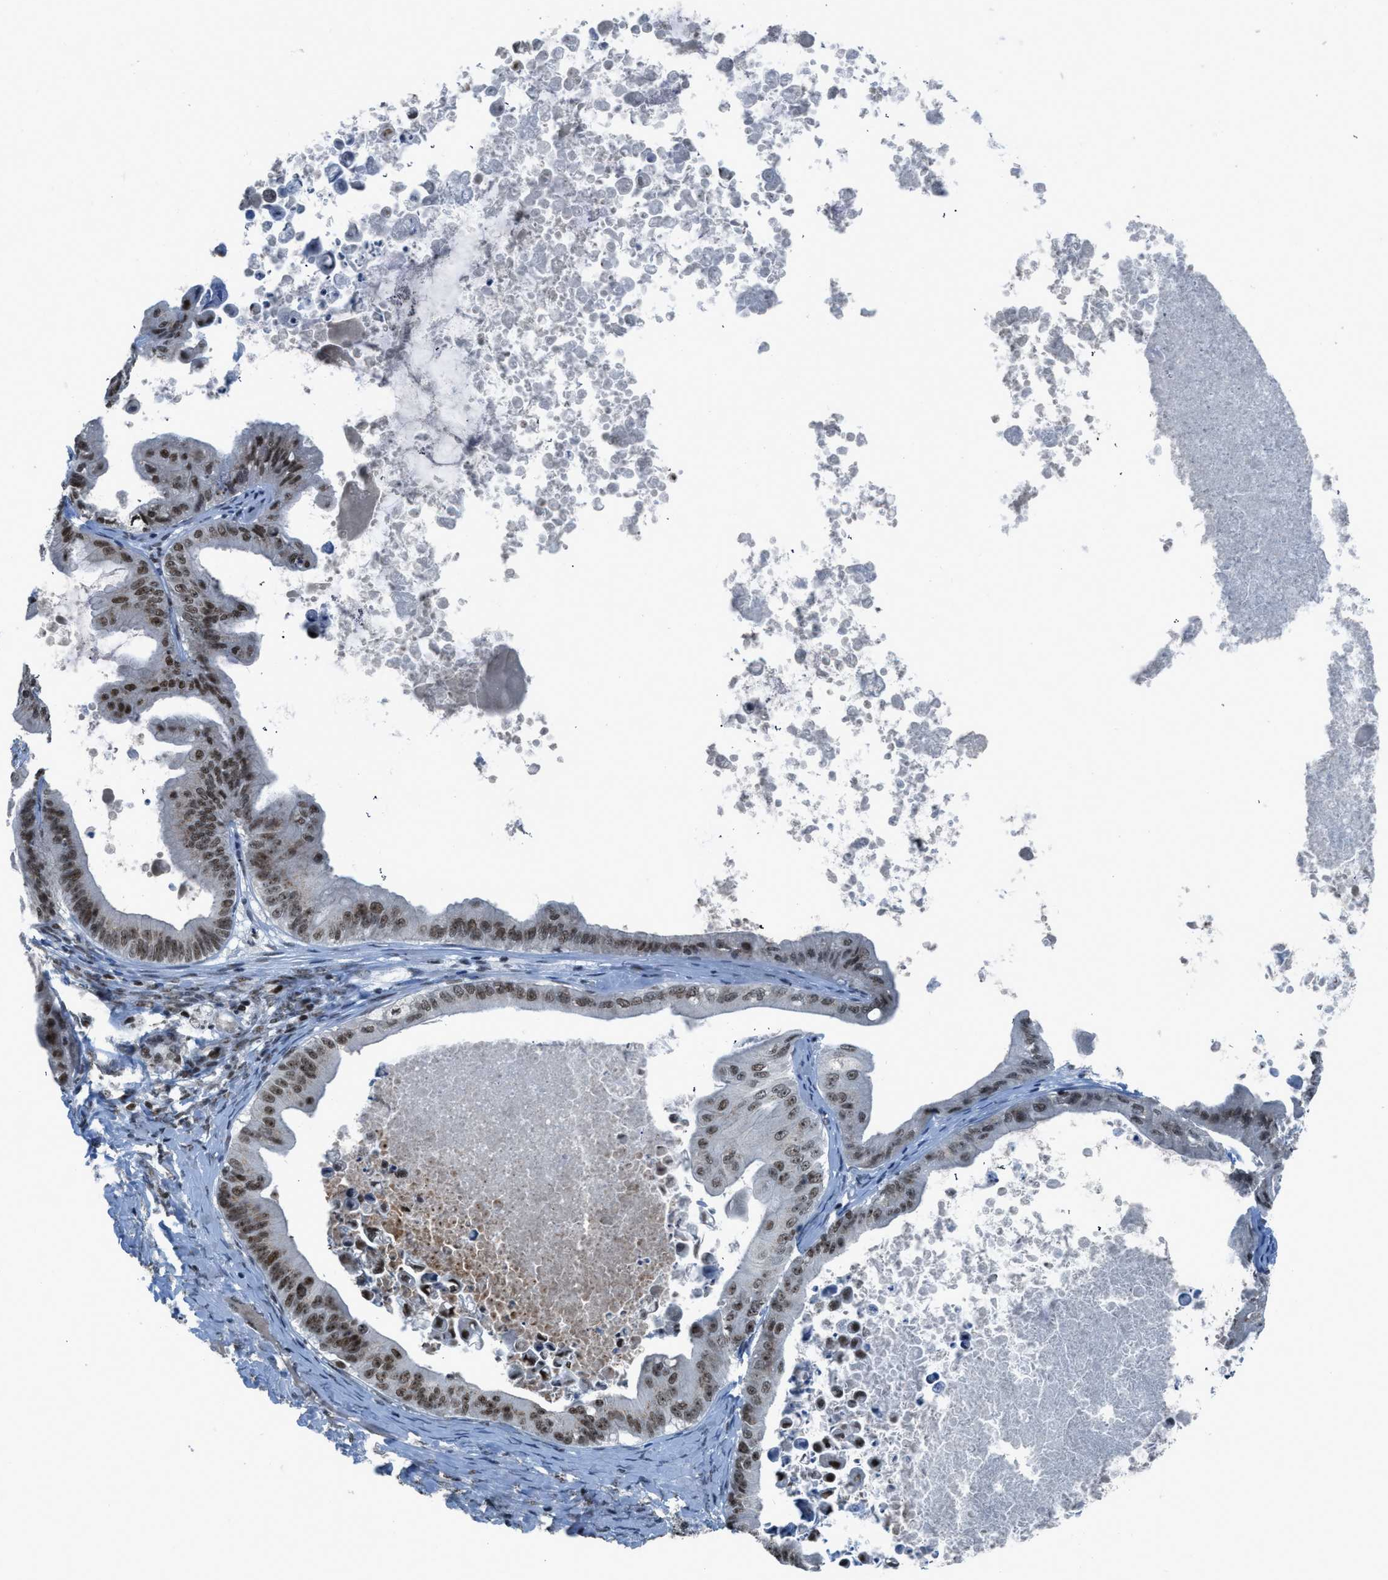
{"staining": {"intensity": "strong", "quantity": ">75%", "location": "nuclear"}, "tissue": "ovarian cancer", "cell_type": "Tumor cells", "image_type": "cancer", "snomed": [{"axis": "morphology", "description": "Cystadenocarcinoma, mucinous, NOS"}, {"axis": "topography", "description": "Ovary"}], "caption": "IHC micrograph of human ovarian cancer stained for a protein (brown), which exhibits high levels of strong nuclear staining in about >75% of tumor cells.", "gene": "RAD51B", "patient": {"sex": "female", "age": 37}}